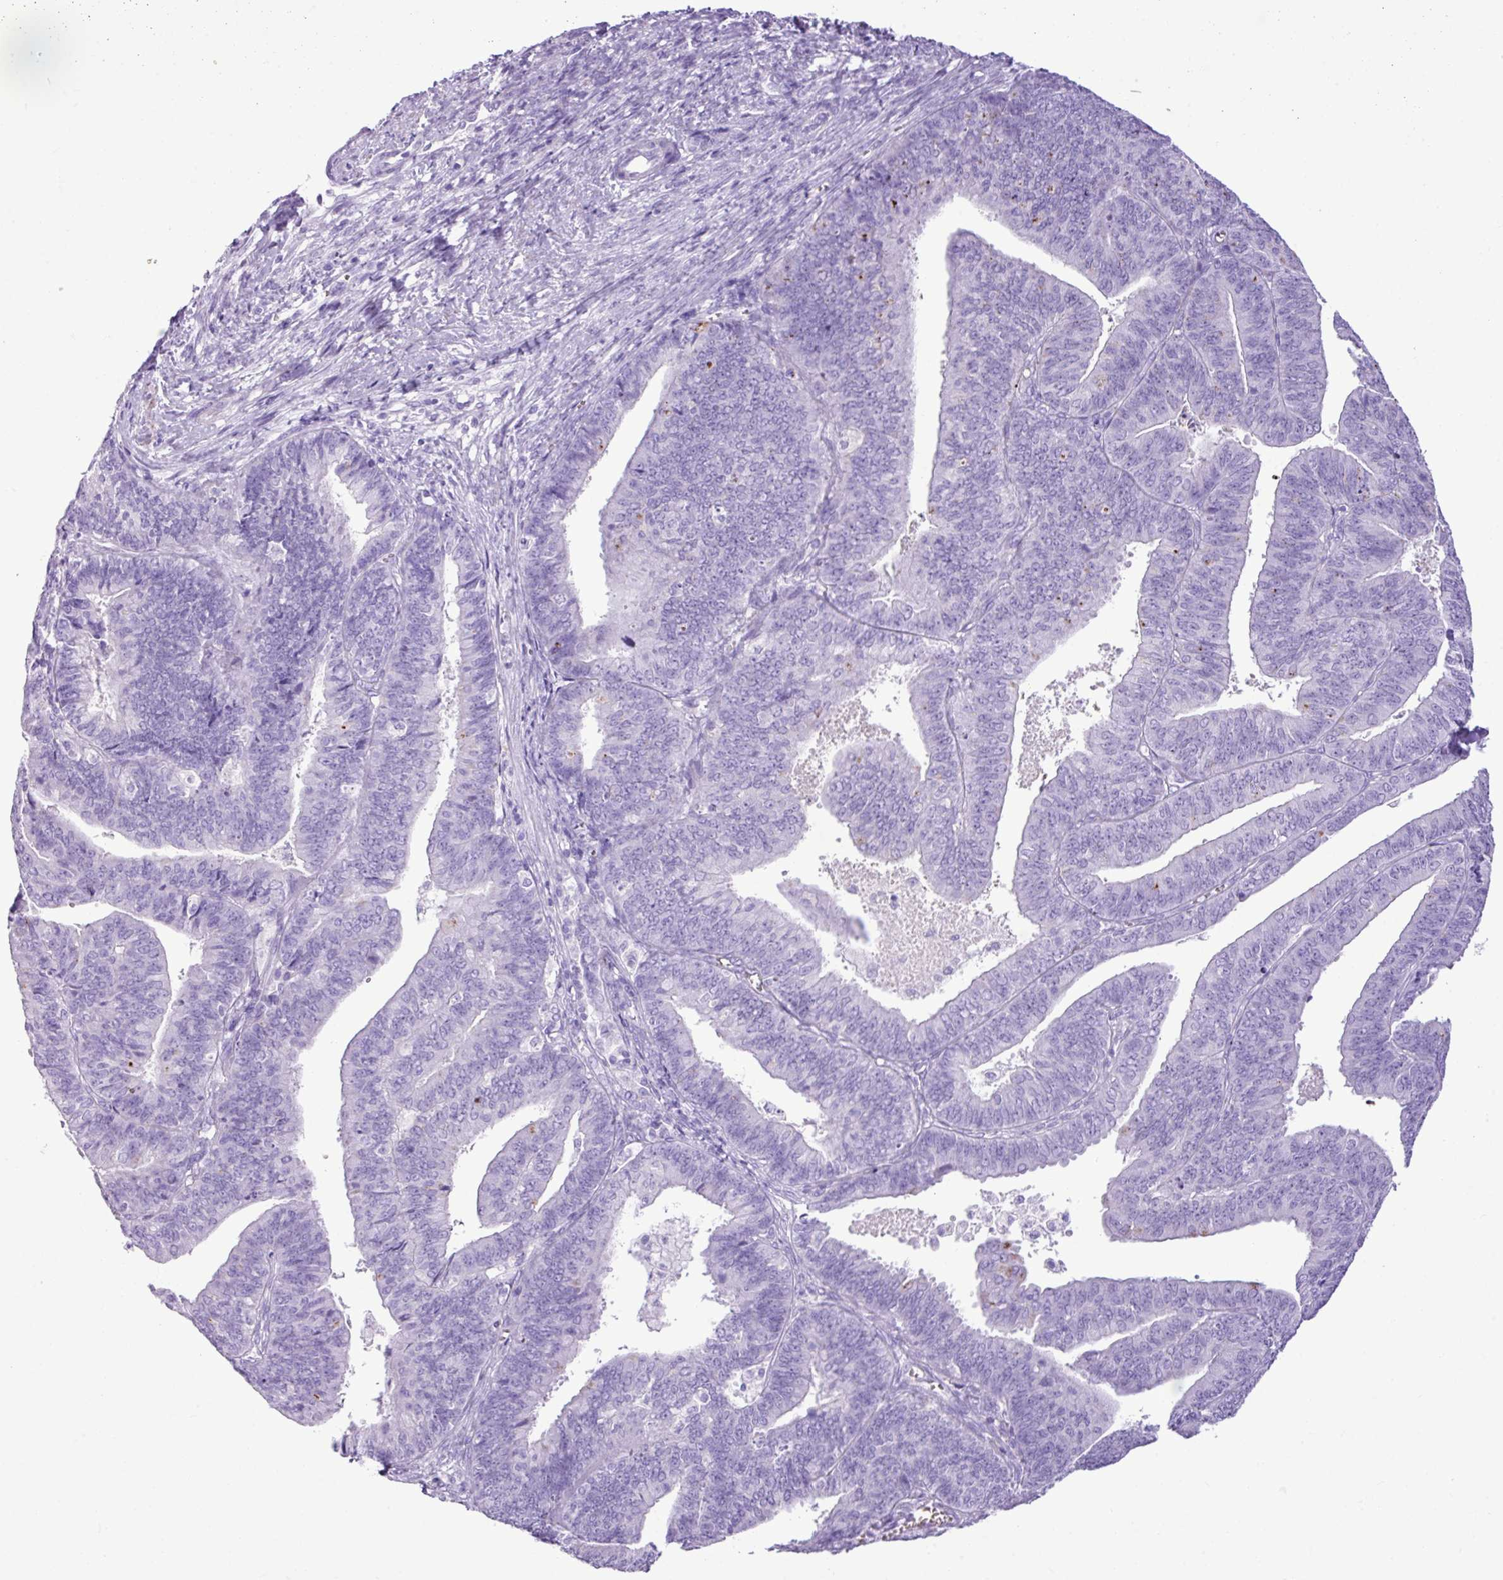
{"staining": {"intensity": "moderate", "quantity": "<25%", "location": "cytoplasmic/membranous"}, "tissue": "endometrial cancer", "cell_type": "Tumor cells", "image_type": "cancer", "snomed": [{"axis": "morphology", "description": "Adenocarcinoma, NOS"}, {"axis": "topography", "description": "Endometrium"}], "caption": "This is a photomicrograph of IHC staining of endometrial adenocarcinoma, which shows moderate positivity in the cytoplasmic/membranous of tumor cells.", "gene": "ZSCAN5A", "patient": {"sex": "female", "age": 73}}